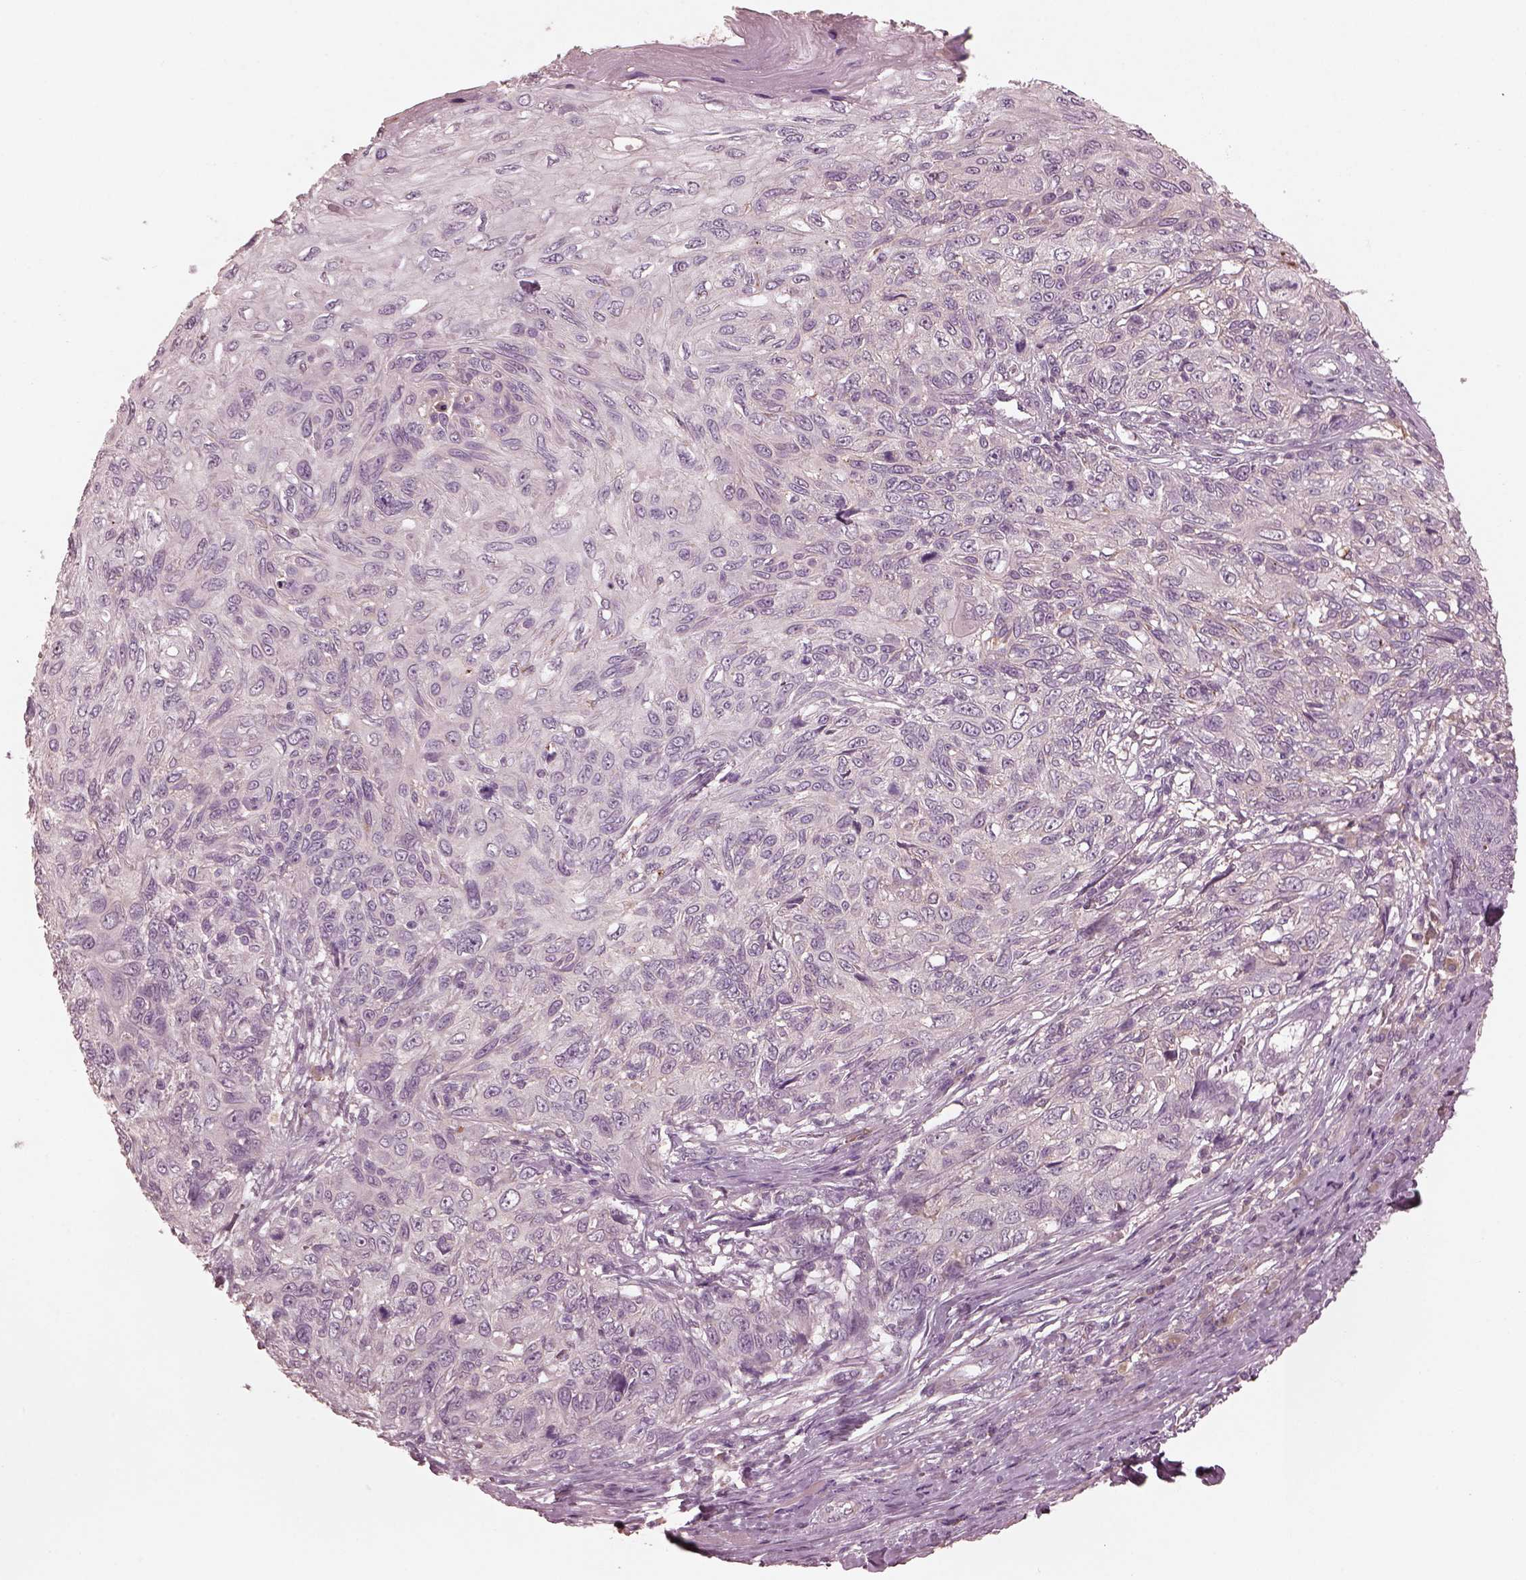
{"staining": {"intensity": "negative", "quantity": "none", "location": "none"}, "tissue": "skin cancer", "cell_type": "Tumor cells", "image_type": "cancer", "snomed": [{"axis": "morphology", "description": "Squamous cell carcinoma, NOS"}, {"axis": "topography", "description": "Skin"}], "caption": "The micrograph exhibits no significant expression in tumor cells of skin squamous cell carcinoma.", "gene": "VWA5B1", "patient": {"sex": "male", "age": 92}}